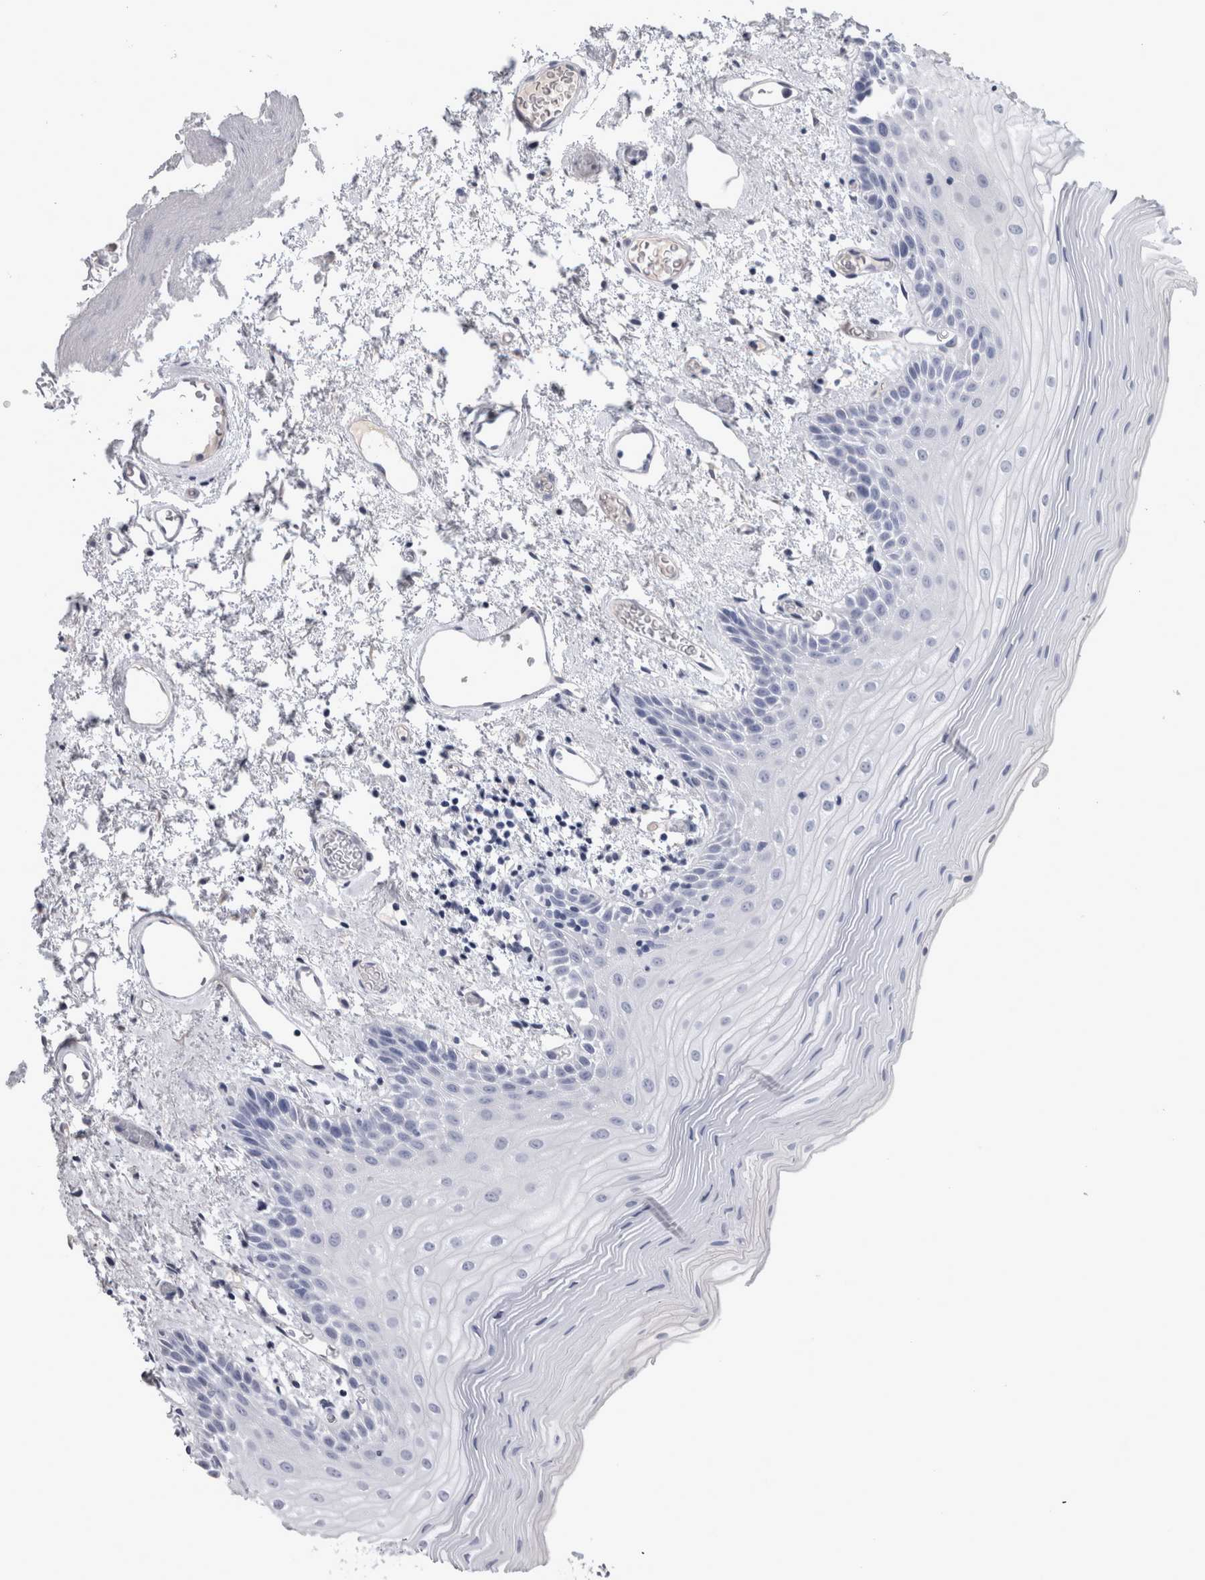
{"staining": {"intensity": "negative", "quantity": "none", "location": "none"}, "tissue": "oral mucosa", "cell_type": "Squamous epithelial cells", "image_type": "normal", "snomed": [{"axis": "morphology", "description": "Normal tissue, NOS"}, {"axis": "topography", "description": "Oral tissue"}], "caption": "Squamous epithelial cells are negative for brown protein staining in unremarkable oral mucosa. (DAB (3,3'-diaminobenzidine) IHC visualized using brightfield microscopy, high magnification).", "gene": "PAX5", "patient": {"sex": "male", "age": 52}}